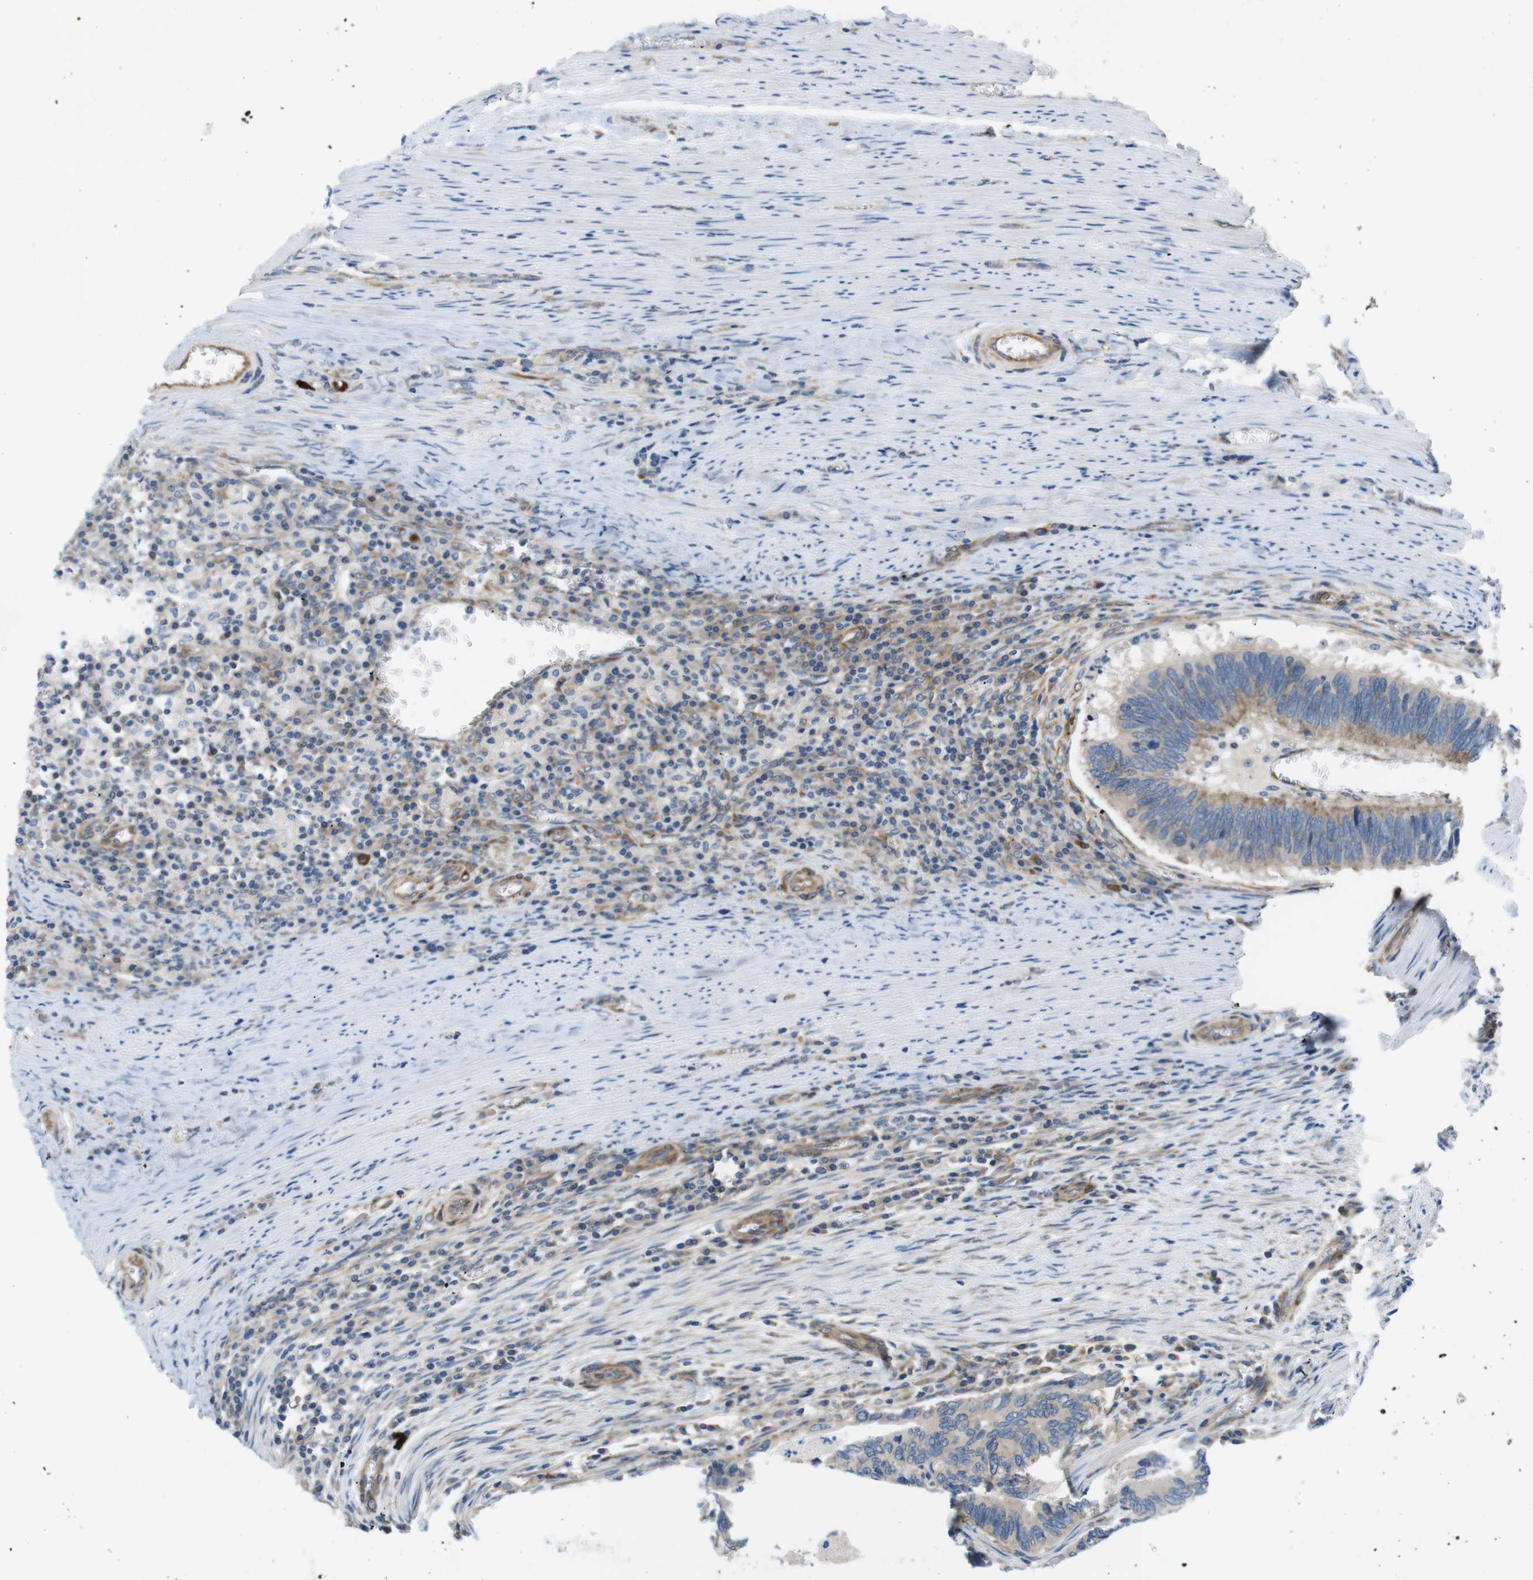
{"staining": {"intensity": "weak", "quantity": ">75%", "location": "cytoplasmic/membranous"}, "tissue": "colorectal cancer", "cell_type": "Tumor cells", "image_type": "cancer", "snomed": [{"axis": "morphology", "description": "Adenocarcinoma, NOS"}, {"axis": "topography", "description": "Colon"}], "caption": "An immunohistochemistry (IHC) histopathology image of neoplastic tissue is shown. Protein staining in brown highlights weak cytoplasmic/membranous positivity in colorectal cancer (adenocarcinoma) within tumor cells.", "gene": "DCLK1", "patient": {"sex": "male", "age": 72}}